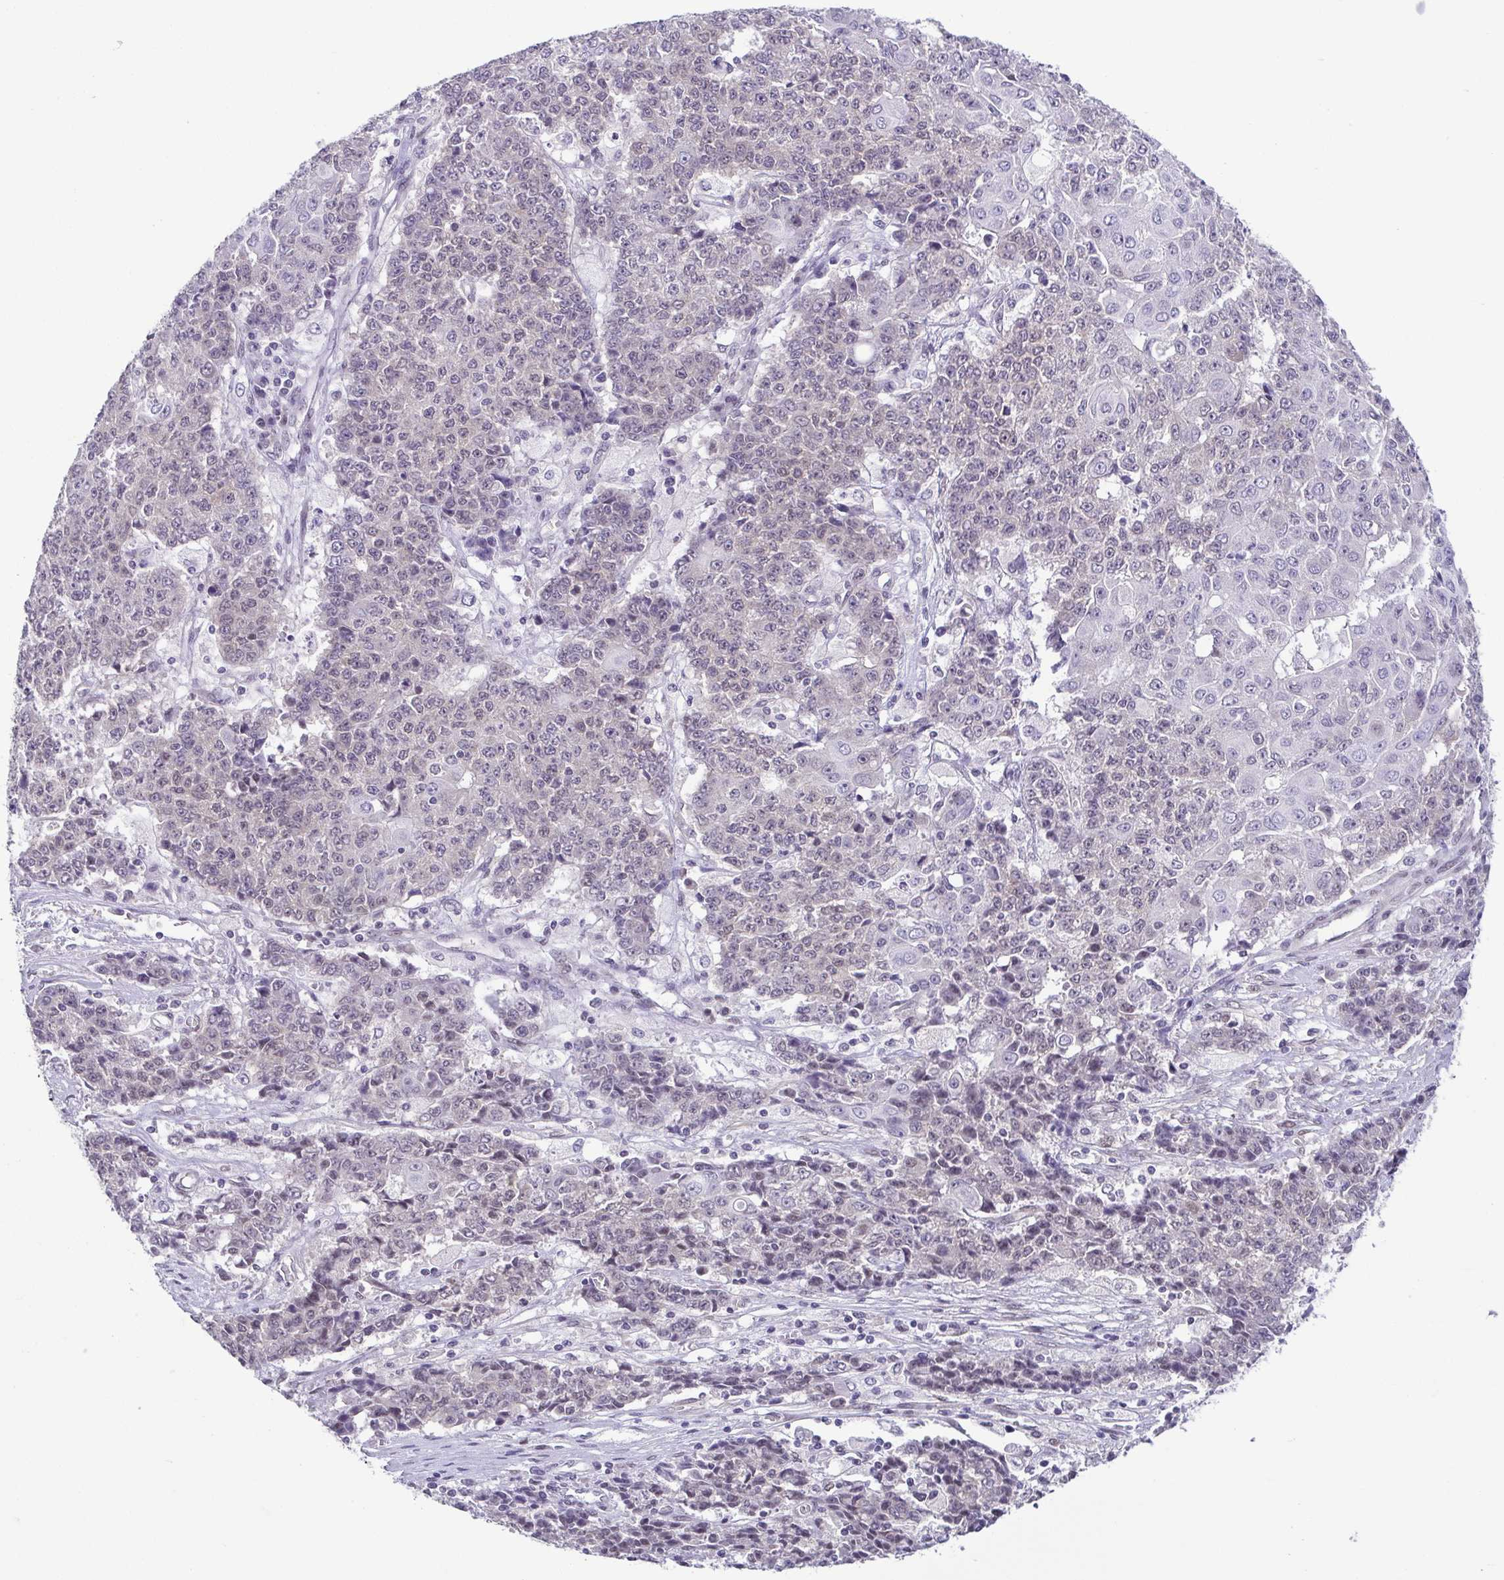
{"staining": {"intensity": "negative", "quantity": "none", "location": "none"}, "tissue": "ovarian cancer", "cell_type": "Tumor cells", "image_type": "cancer", "snomed": [{"axis": "morphology", "description": "Carcinoma, endometroid"}, {"axis": "topography", "description": "Ovary"}], "caption": "Protein analysis of ovarian cancer (endometroid carcinoma) exhibits no significant expression in tumor cells.", "gene": "RBM3", "patient": {"sex": "female", "age": 42}}